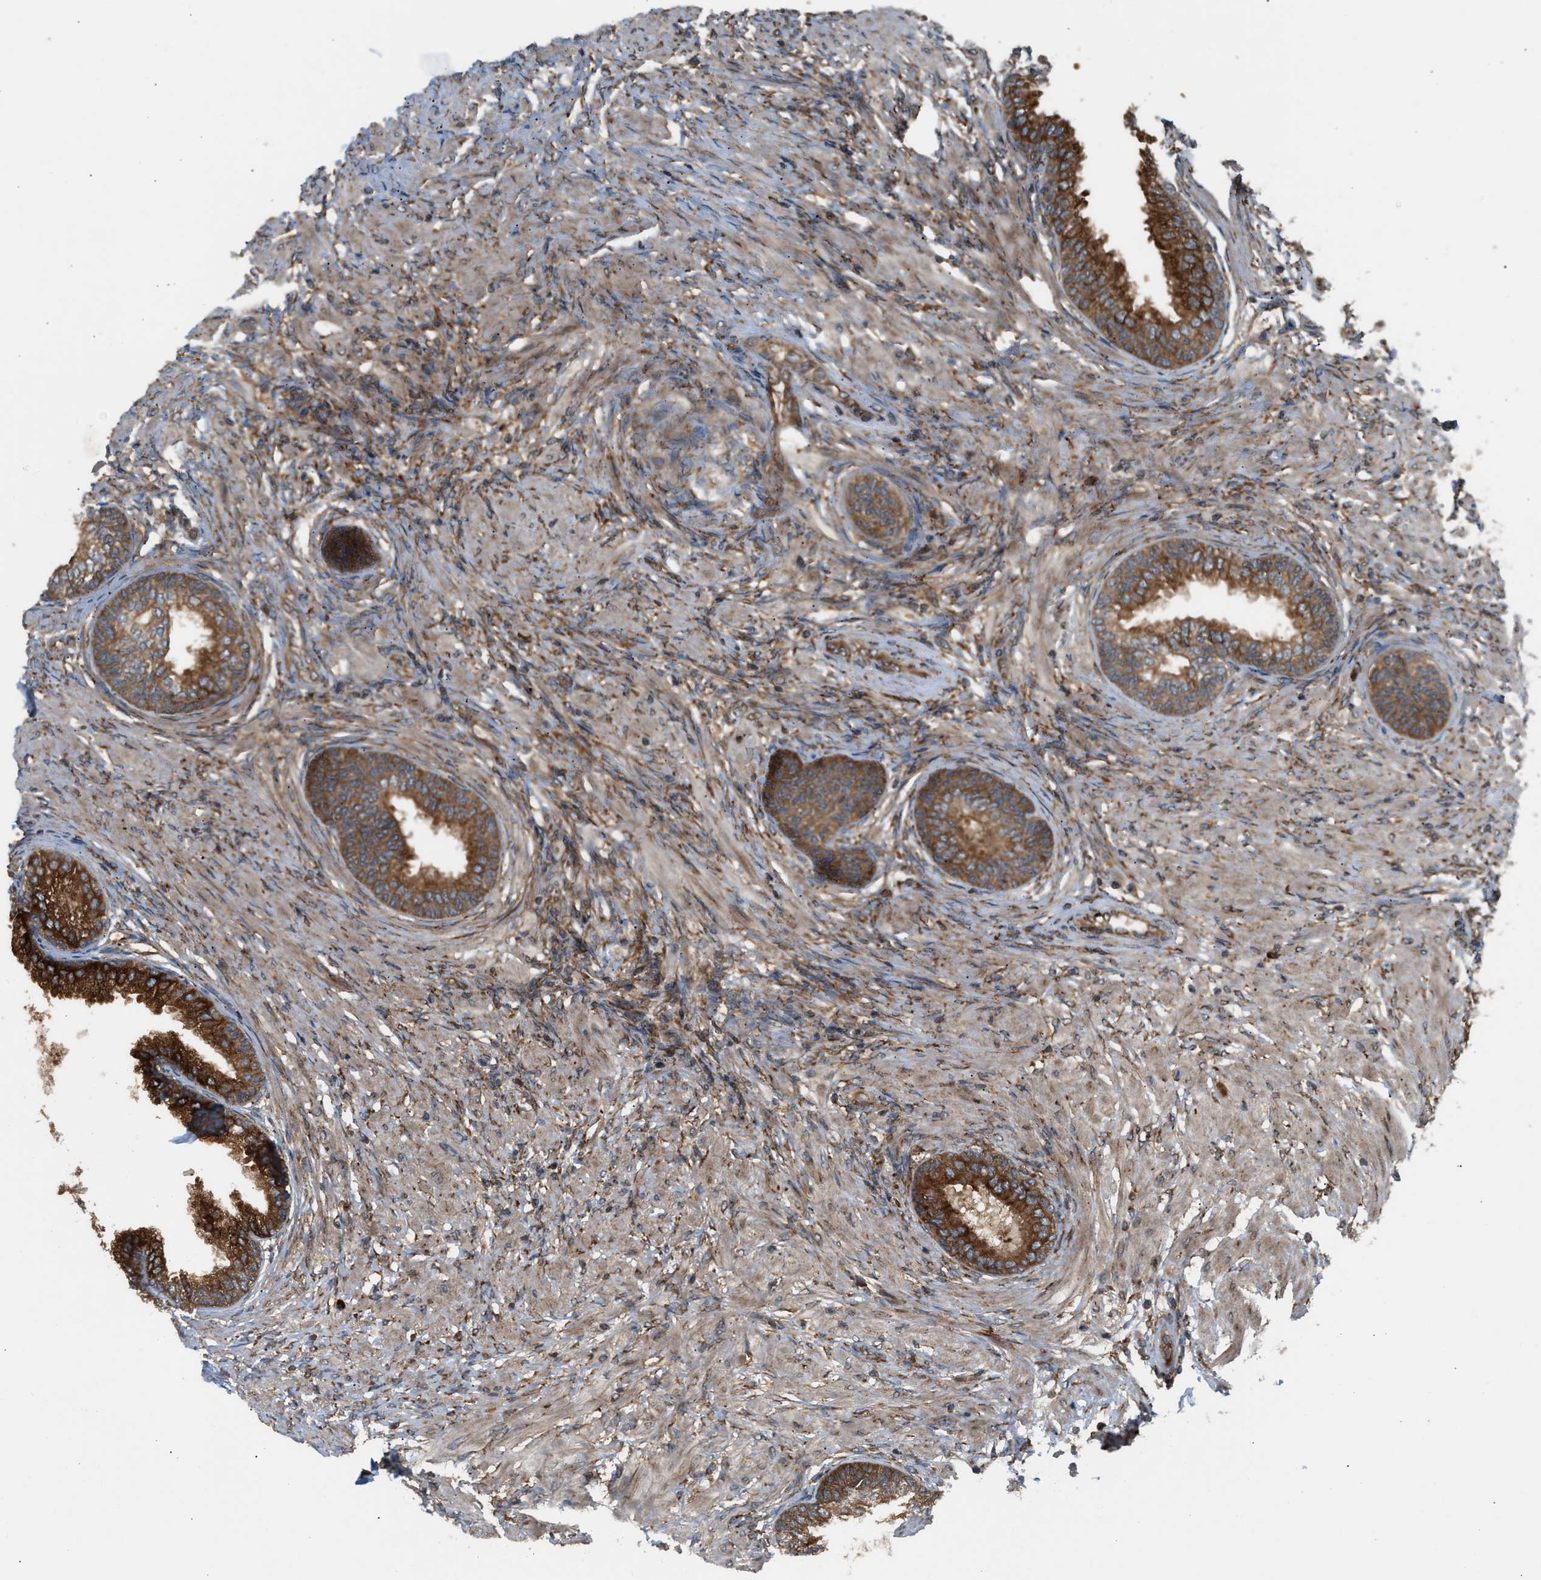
{"staining": {"intensity": "strong", "quantity": ">75%", "location": "cytoplasmic/membranous"}, "tissue": "prostate", "cell_type": "Glandular cells", "image_type": "normal", "snomed": [{"axis": "morphology", "description": "Normal tissue, NOS"}, {"axis": "topography", "description": "Prostate"}], "caption": "This micrograph shows immunohistochemistry (IHC) staining of unremarkable prostate, with high strong cytoplasmic/membranous staining in about >75% of glandular cells.", "gene": "BAIAP2L1", "patient": {"sex": "male", "age": 76}}